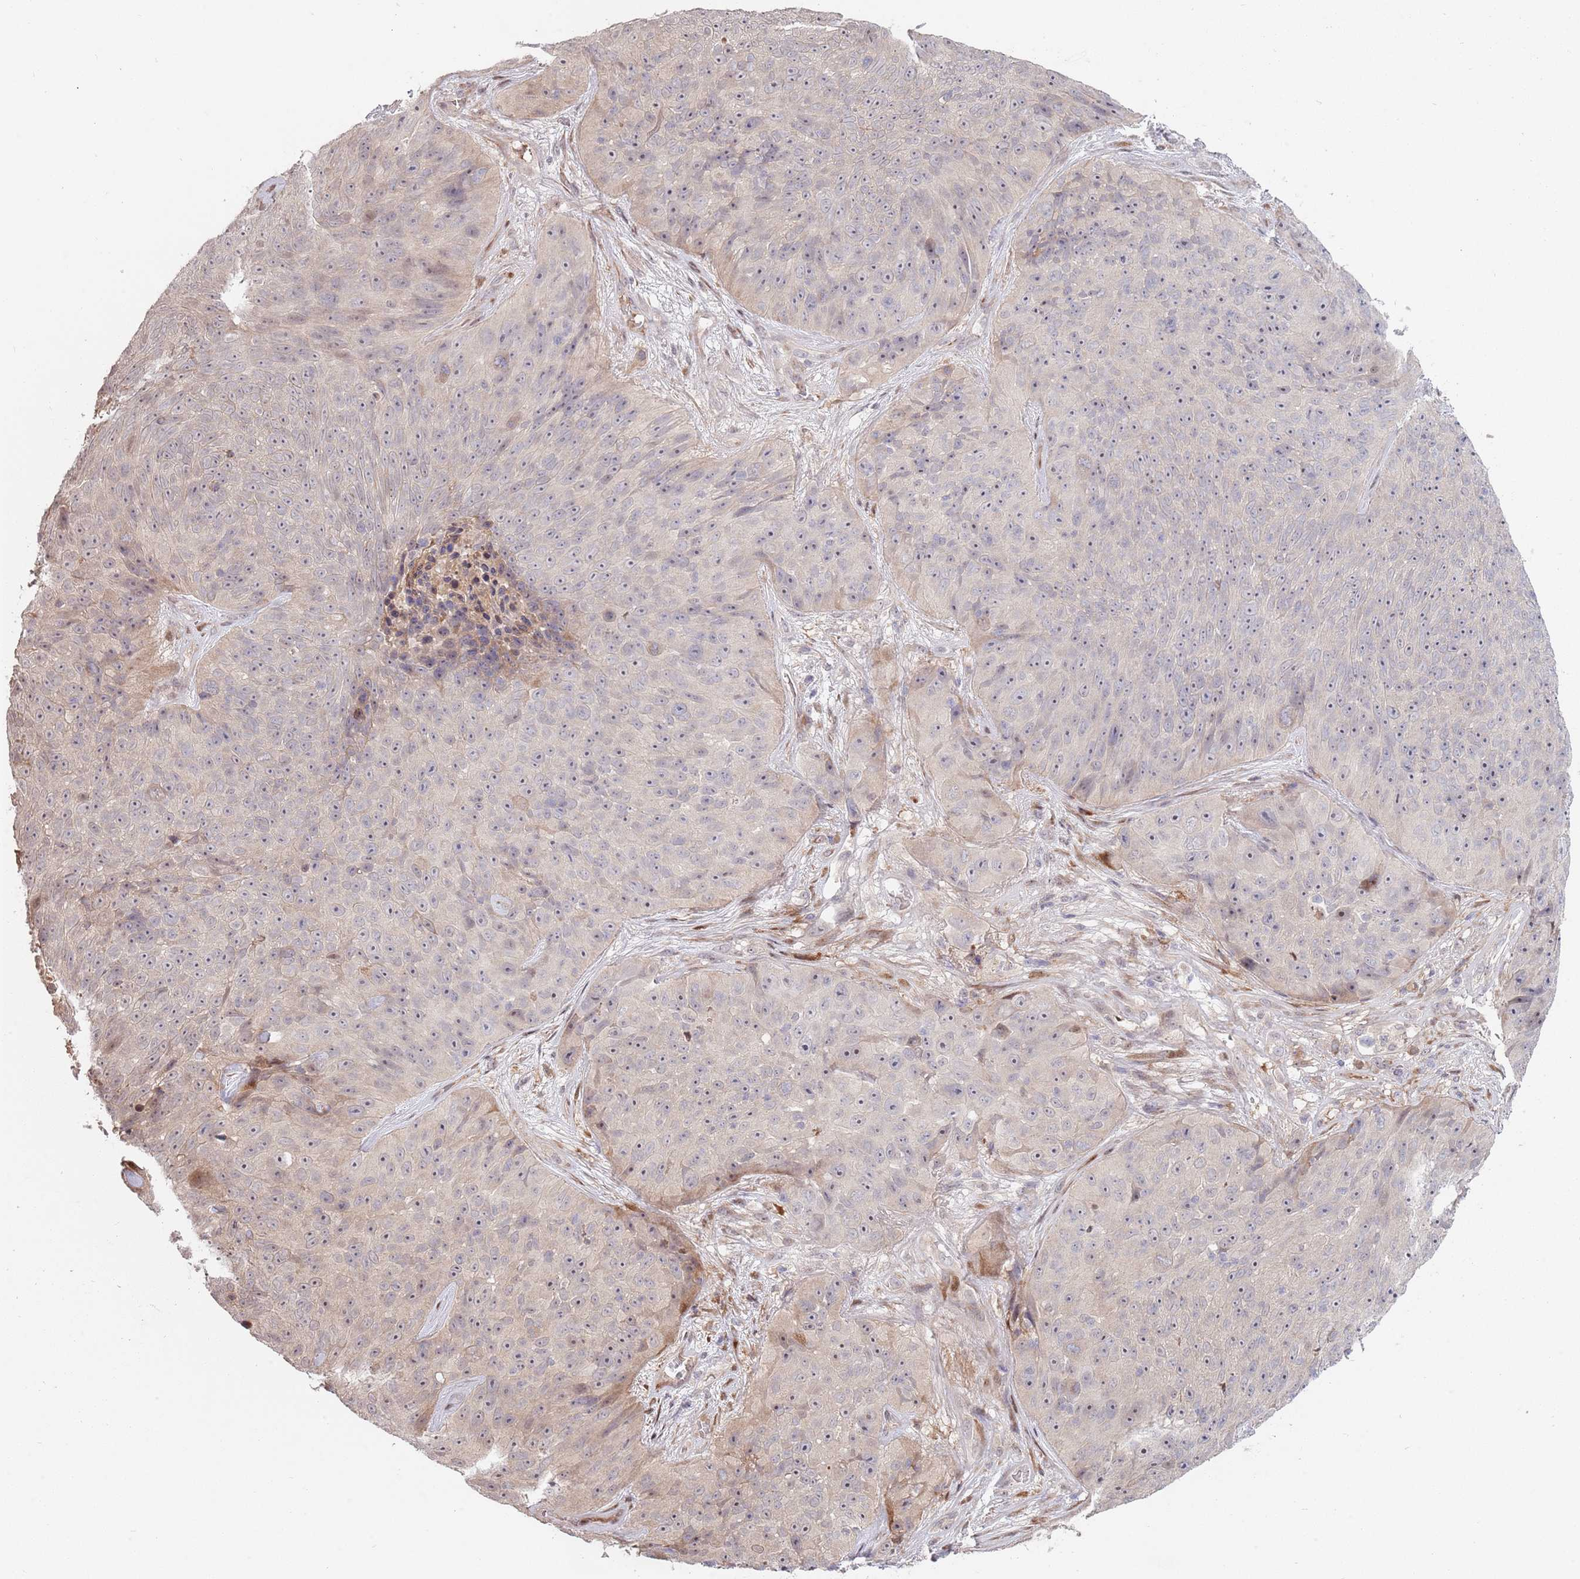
{"staining": {"intensity": "weak", "quantity": "<25%", "location": "nuclear"}, "tissue": "skin cancer", "cell_type": "Tumor cells", "image_type": "cancer", "snomed": [{"axis": "morphology", "description": "Squamous cell carcinoma, NOS"}, {"axis": "topography", "description": "Skin"}], "caption": "DAB (3,3'-diaminobenzidine) immunohistochemical staining of skin cancer (squamous cell carcinoma) demonstrates no significant positivity in tumor cells.", "gene": "SYNDIG1L", "patient": {"sex": "female", "age": 87}}